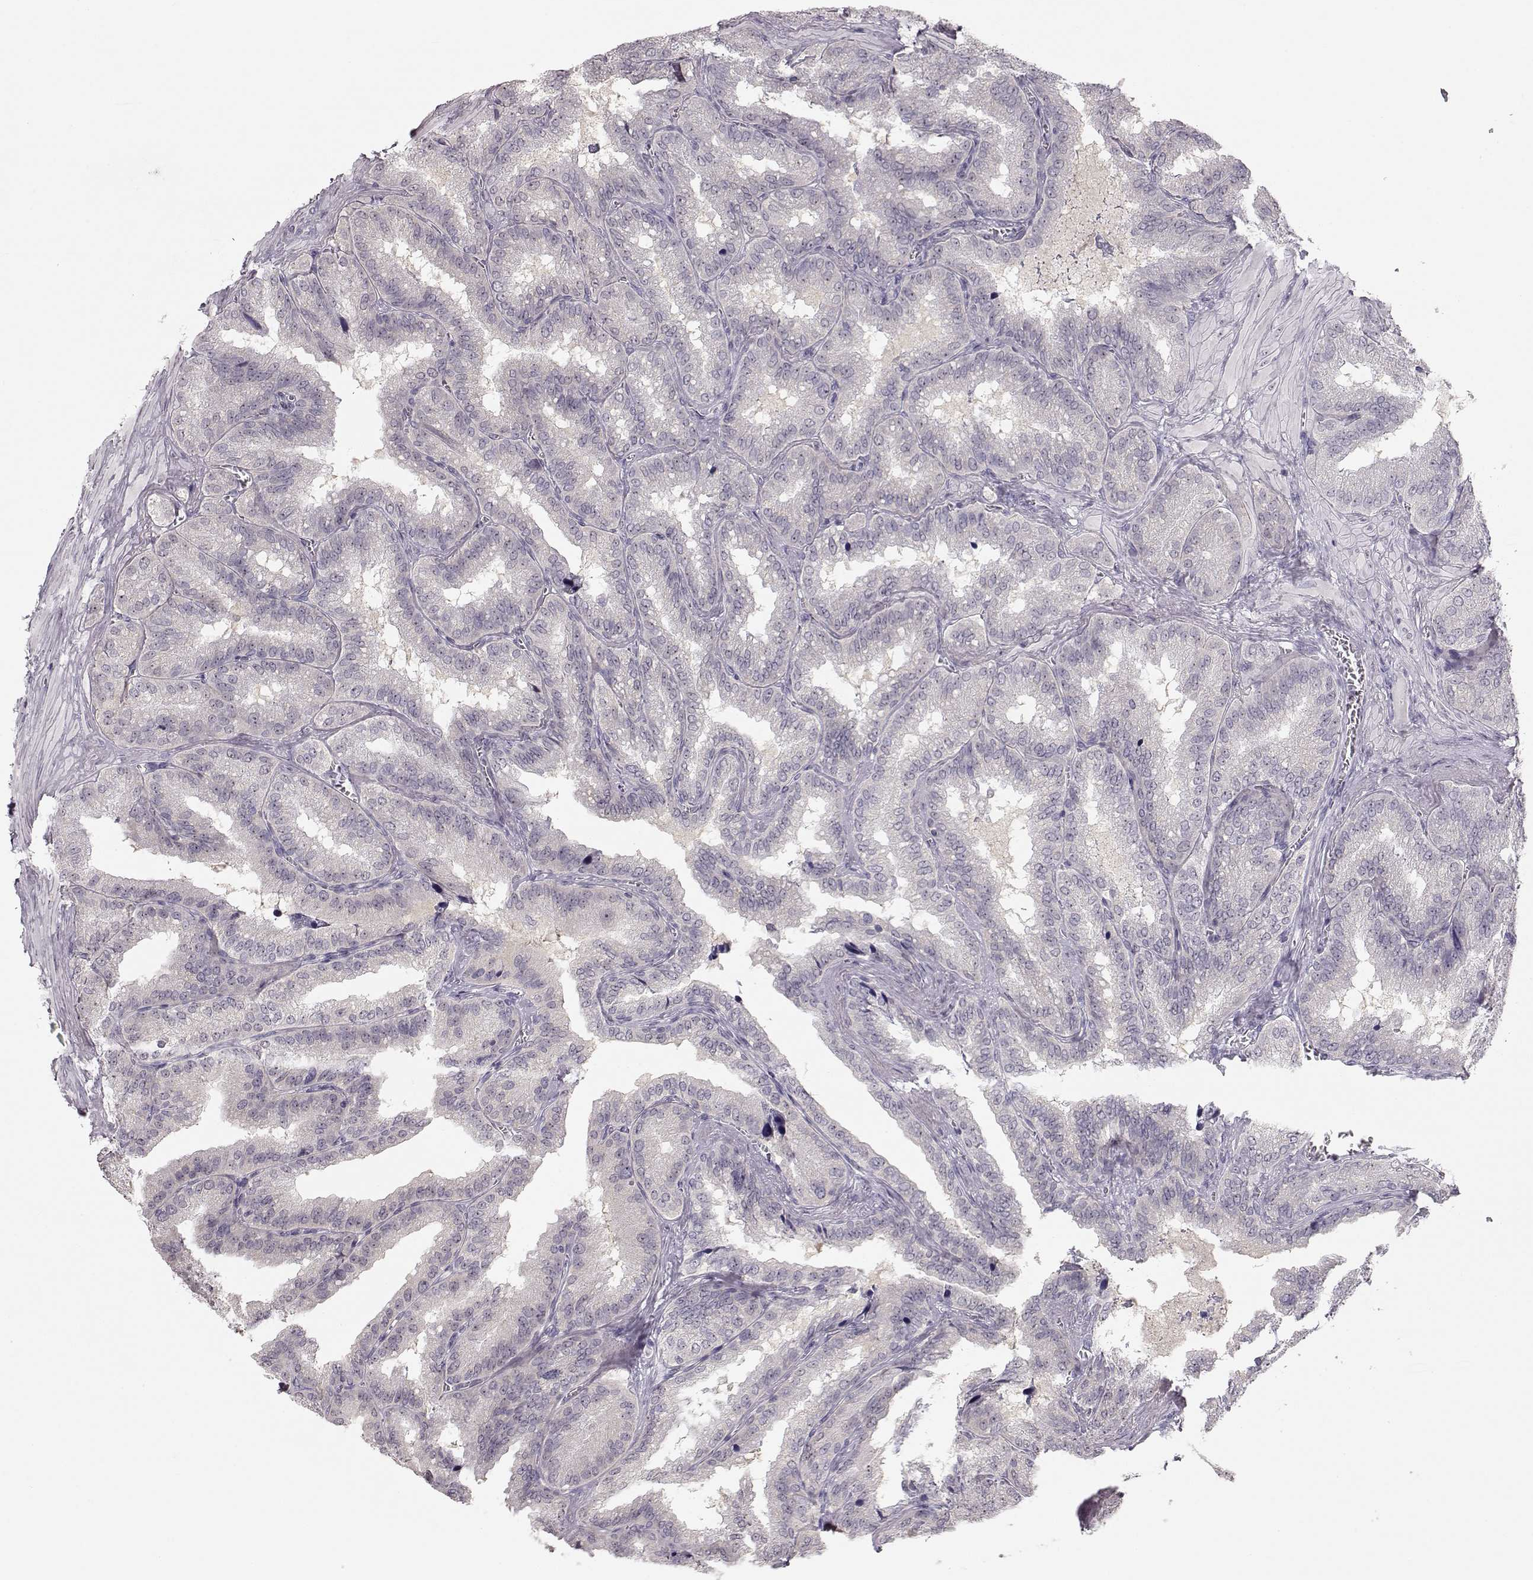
{"staining": {"intensity": "negative", "quantity": "none", "location": "none"}, "tissue": "seminal vesicle", "cell_type": "Glandular cells", "image_type": "normal", "snomed": [{"axis": "morphology", "description": "Normal tissue, NOS"}, {"axis": "topography", "description": "Seminal veicle"}], "caption": "This is an IHC histopathology image of normal seminal vesicle. There is no positivity in glandular cells.", "gene": "FAM205A", "patient": {"sex": "male", "age": 37}}